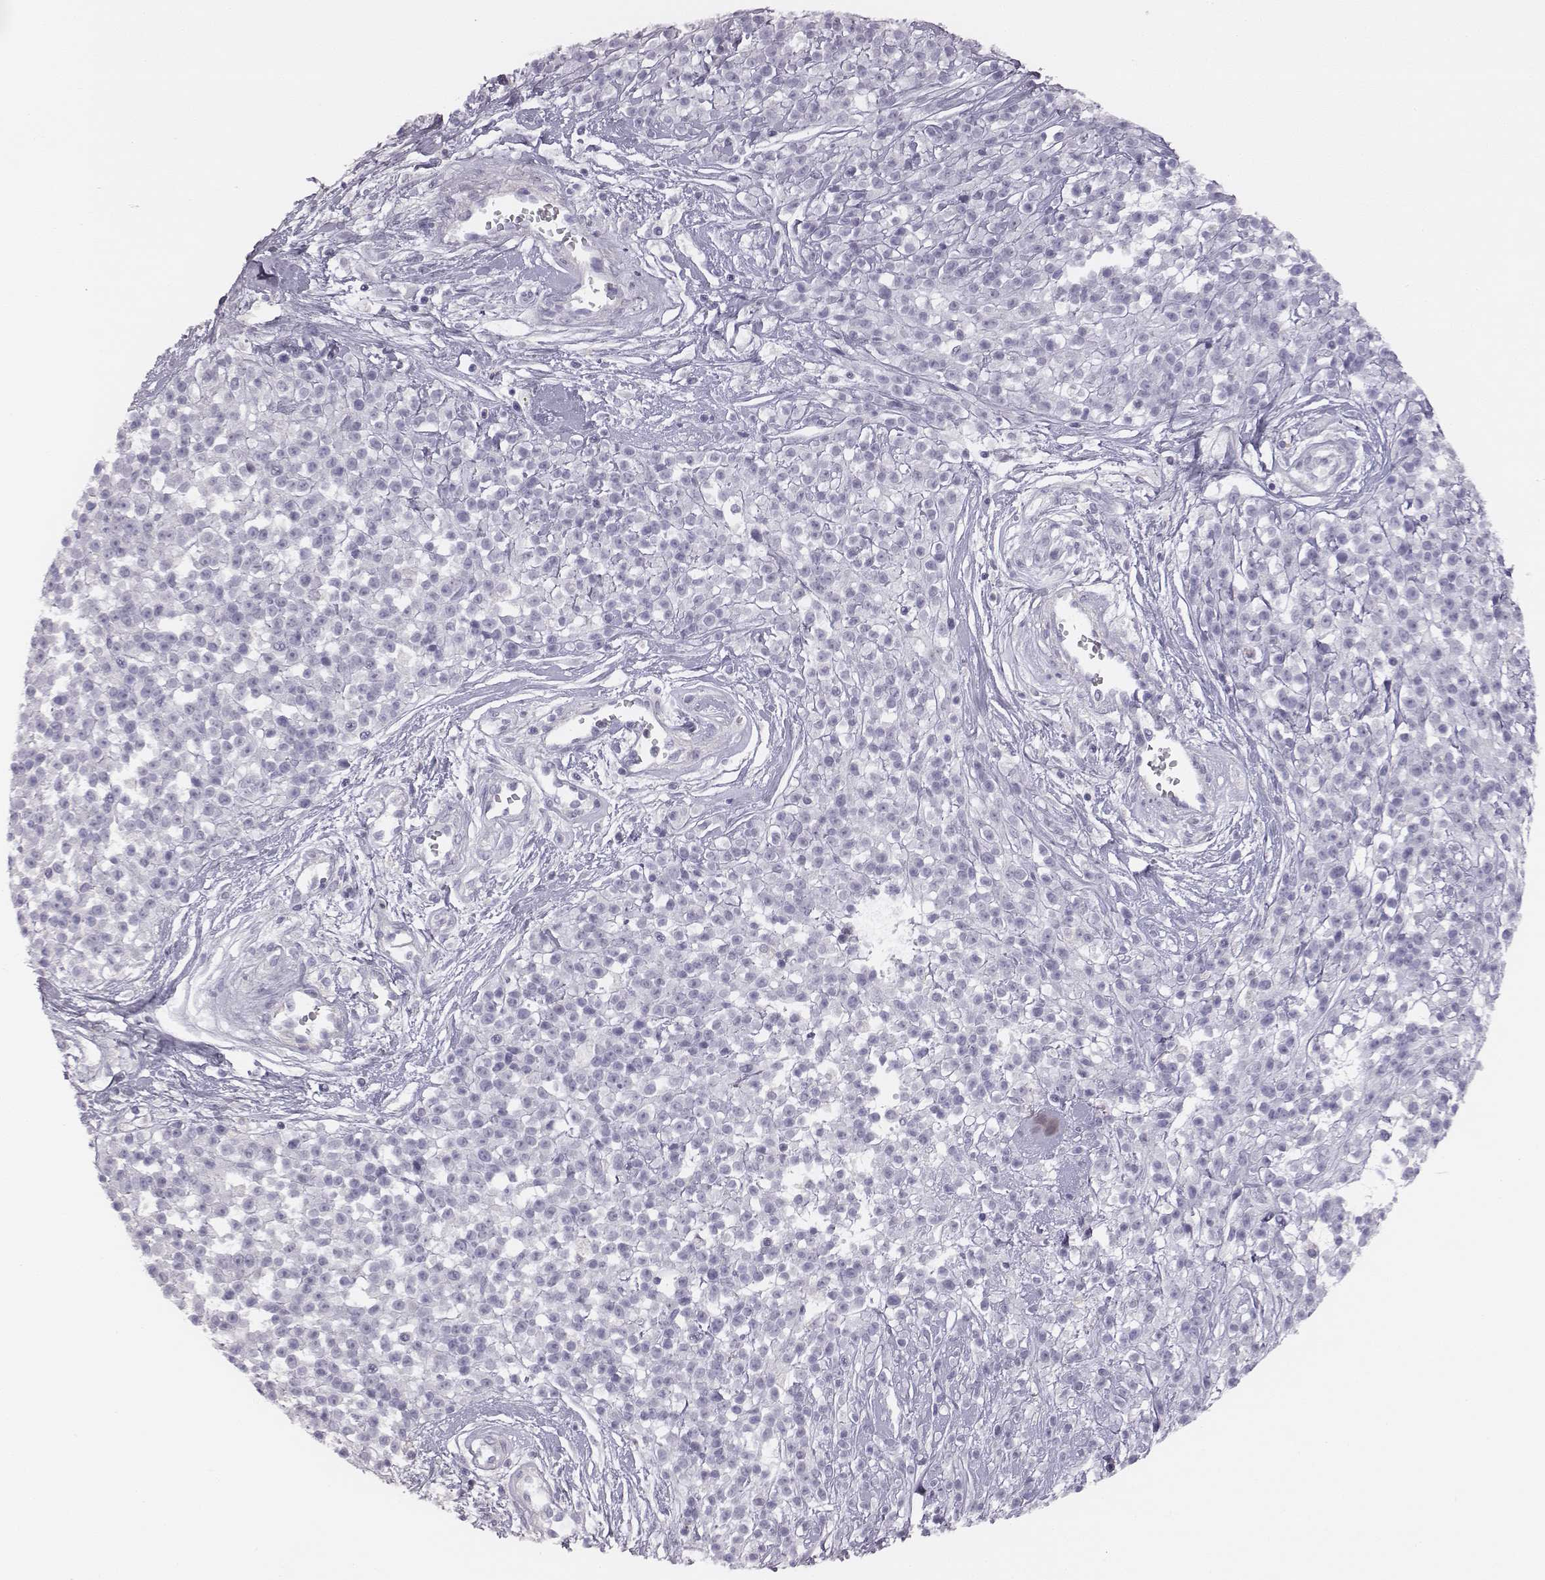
{"staining": {"intensity": "negative", "quantity": "none", "location": "none"}, "tissue": "melanoma", "cell_type": "Tumor cells", "image_type": "cancer", "snomed": [{"axis": "morphology", "description": "Malignant melanoma, NOS"}, {"axis": "topography", "description": "Skin"}, {"axis": "topography", "description": "Skin of trunk"}], "caption": "This is an immunohistochemistry photomicrograph of human melanoma. There is no positivity in tumor cells.", "gene": "ADAM7", "patient": {"sex": "male", "age": 74}}